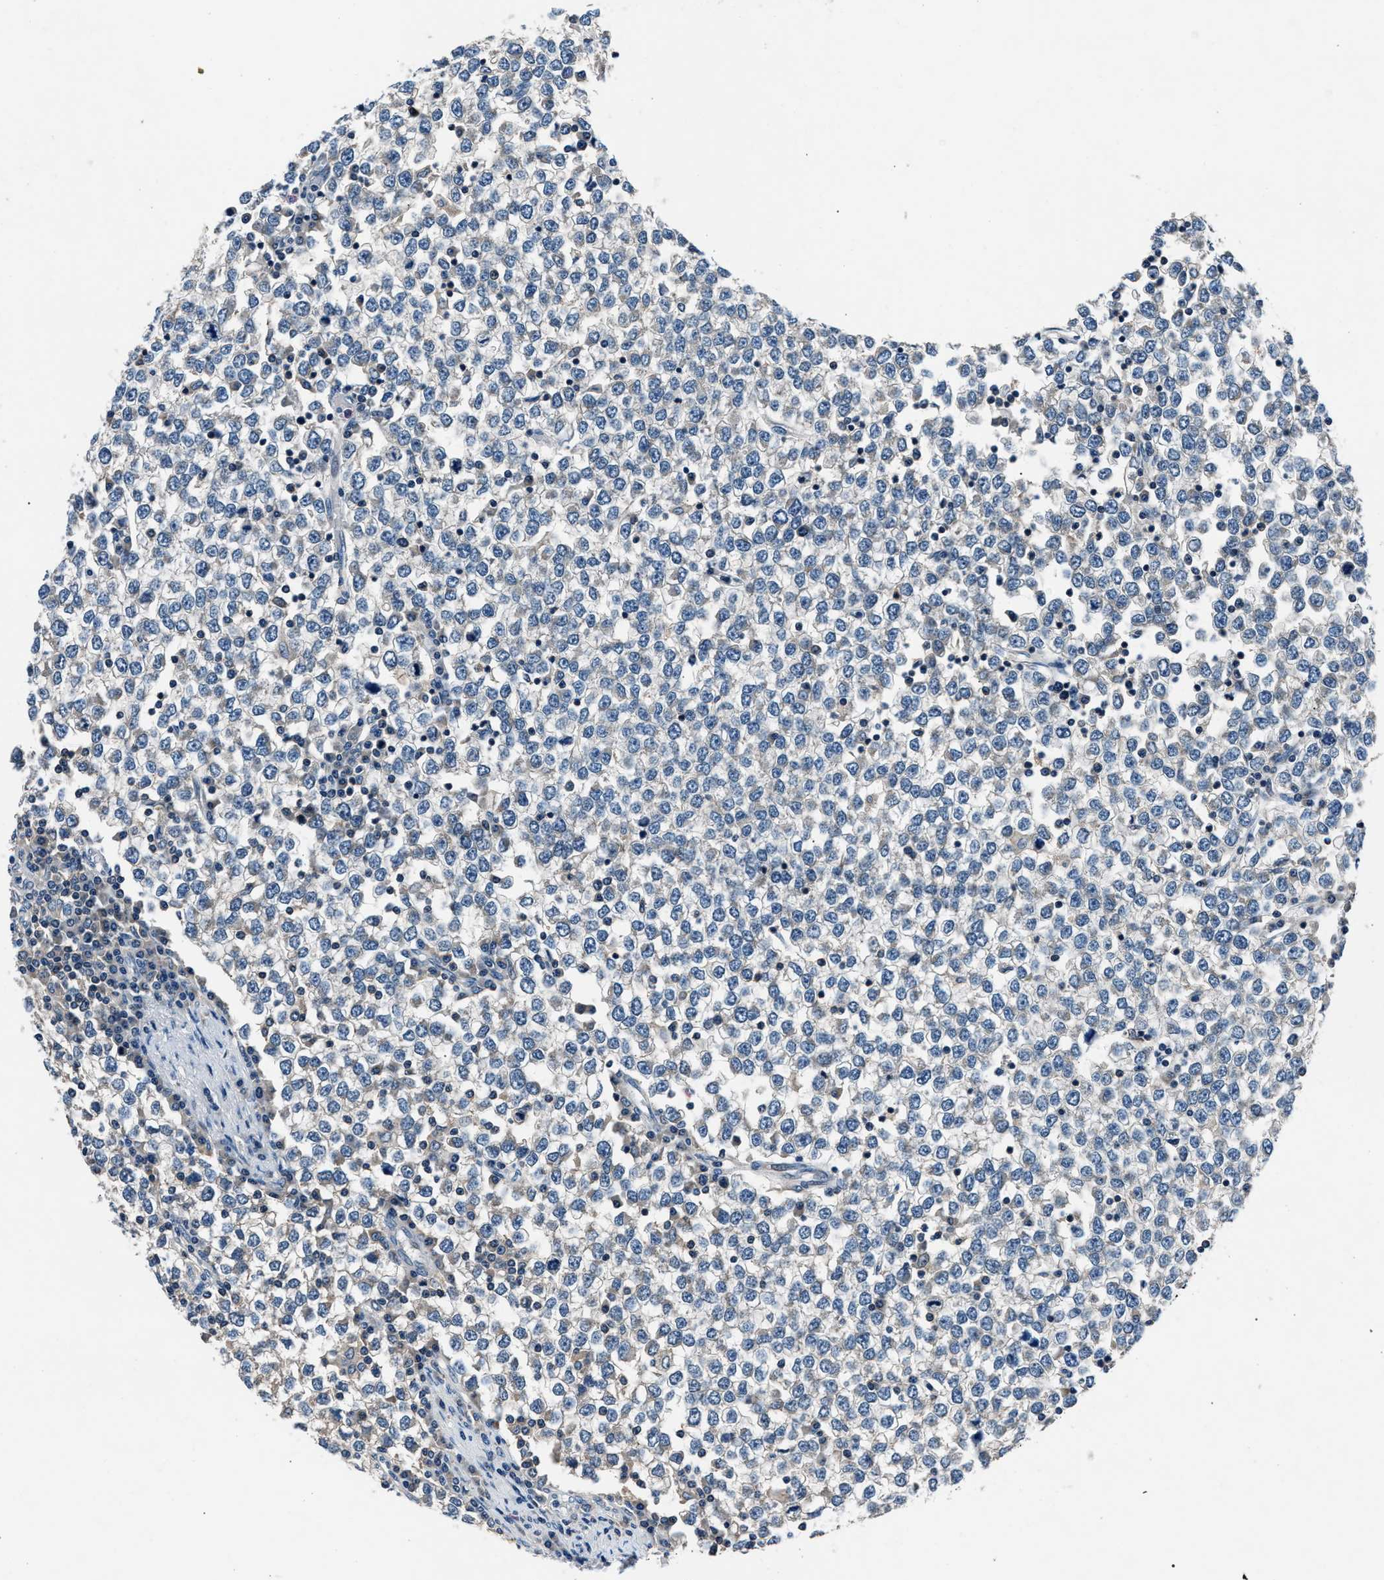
{"staining": {"intensity": "negative", "quantity": "none", "location": "none"}, "tissue": "testis cancer", "cell_type": "Tumor cells", "image_type": "cancer", "snomed": [{"axis": "morphology", "description": "Seminoma, NOS"}, {"axis": "topography", "description": "Testis"}], "caption": "Image shows no protein positivity in tumor cells of testis cancer tissue. (DAB immunohistochemistry (IHC) with hematoxylin counter stain).", "gene": "DENND6B", "patient": {"sex": "male", "age": 65}}